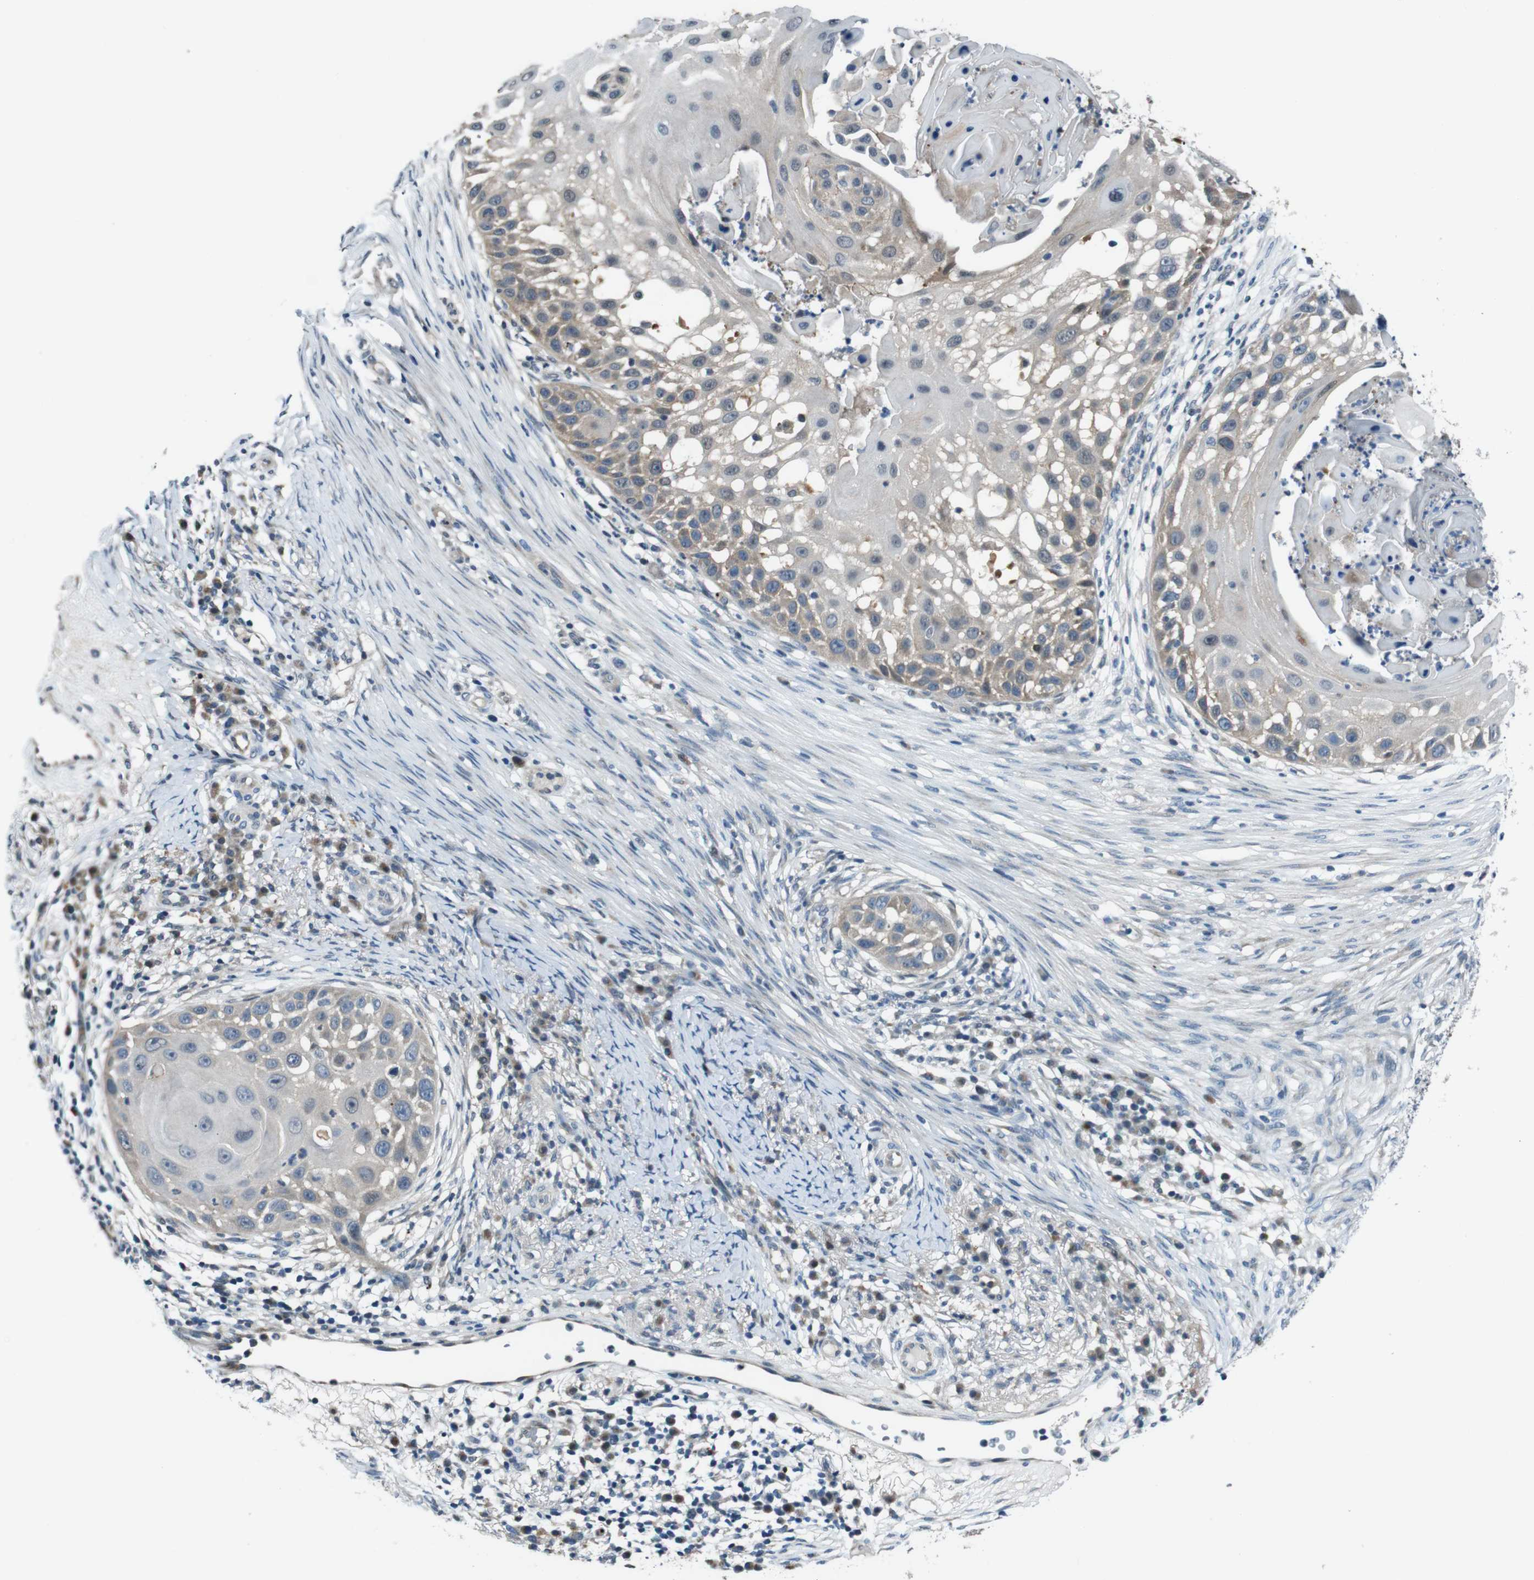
{"staining": {"intensity": "weak", "quantity": ">75%", "location": "cytoplasmic/membranous"}, "tissue": "skin cancer", "cell_type": "Tumor cells", "image_type": "cancer", "snomed": [{"axis": "morphology", "description": "Squamous cell carcinoma, NOS"}, {"axis": "topography", "description": "Skin"}], "caption": "Squamous cell carcinoma (skin) stained with a protein marker shows weak staining in tumor cells.", "gene": "LRP5", "patient": {"sex": "female", "age": 44}}